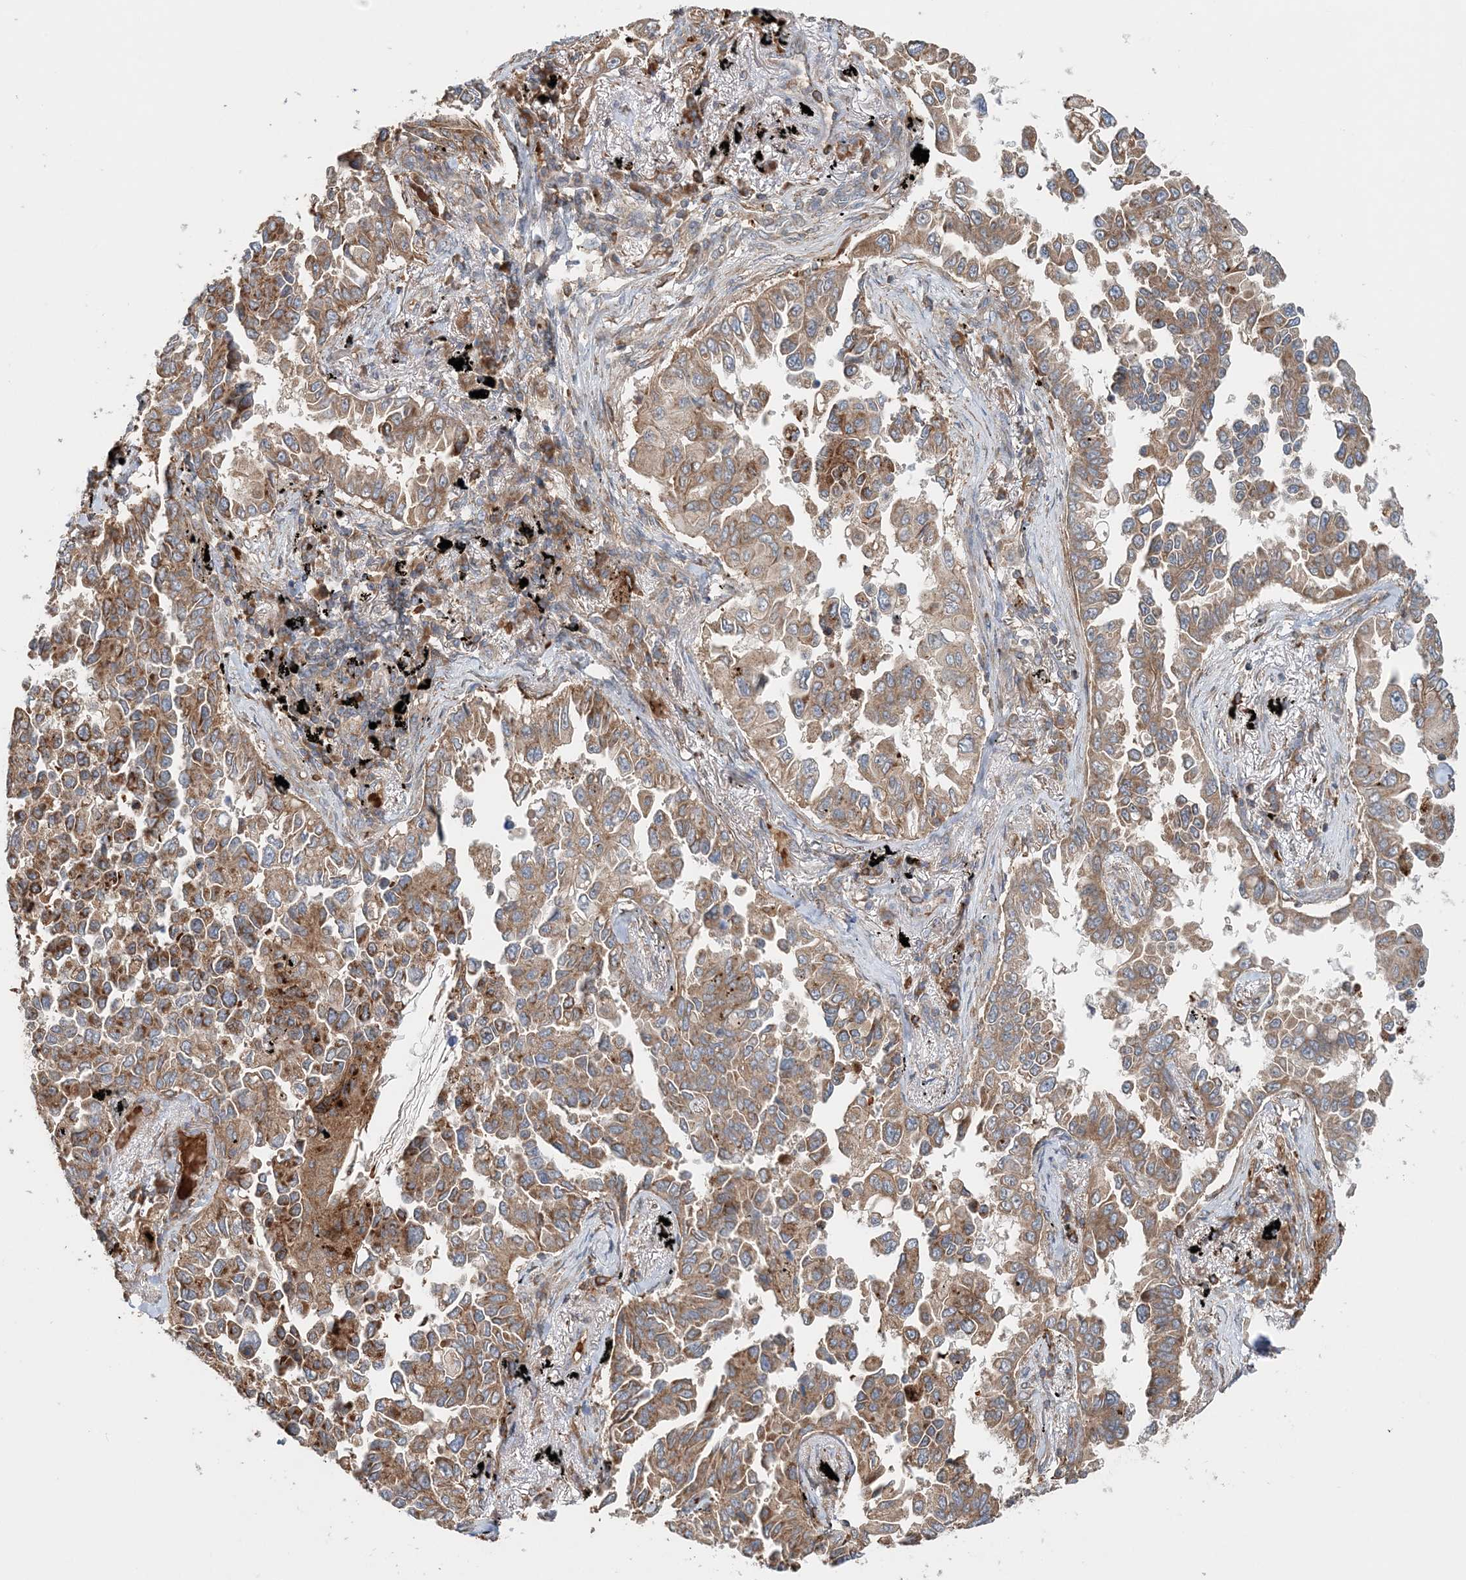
{"staining": {"intensity": "moderate", "quantity": ">75%", "location": "cytoplasmic/membranous"}, "tissue": "lung cancer", "cell_type": "Tumor cells", "image_type": "cancer", "snomed": [{"axis": "morphology", "description": "Adenocarcinoma, NOS"}, {"axis": "topography", "description": "Lung"}], "caption": "Brown immunohistochemical staining in lung adenocarcinoma exhibits moderate cytoplasmic/membranous positivity in about >75% of tumor cells.", "gene": "TTI1", "patient": {"sex": "female", "age": 67}}